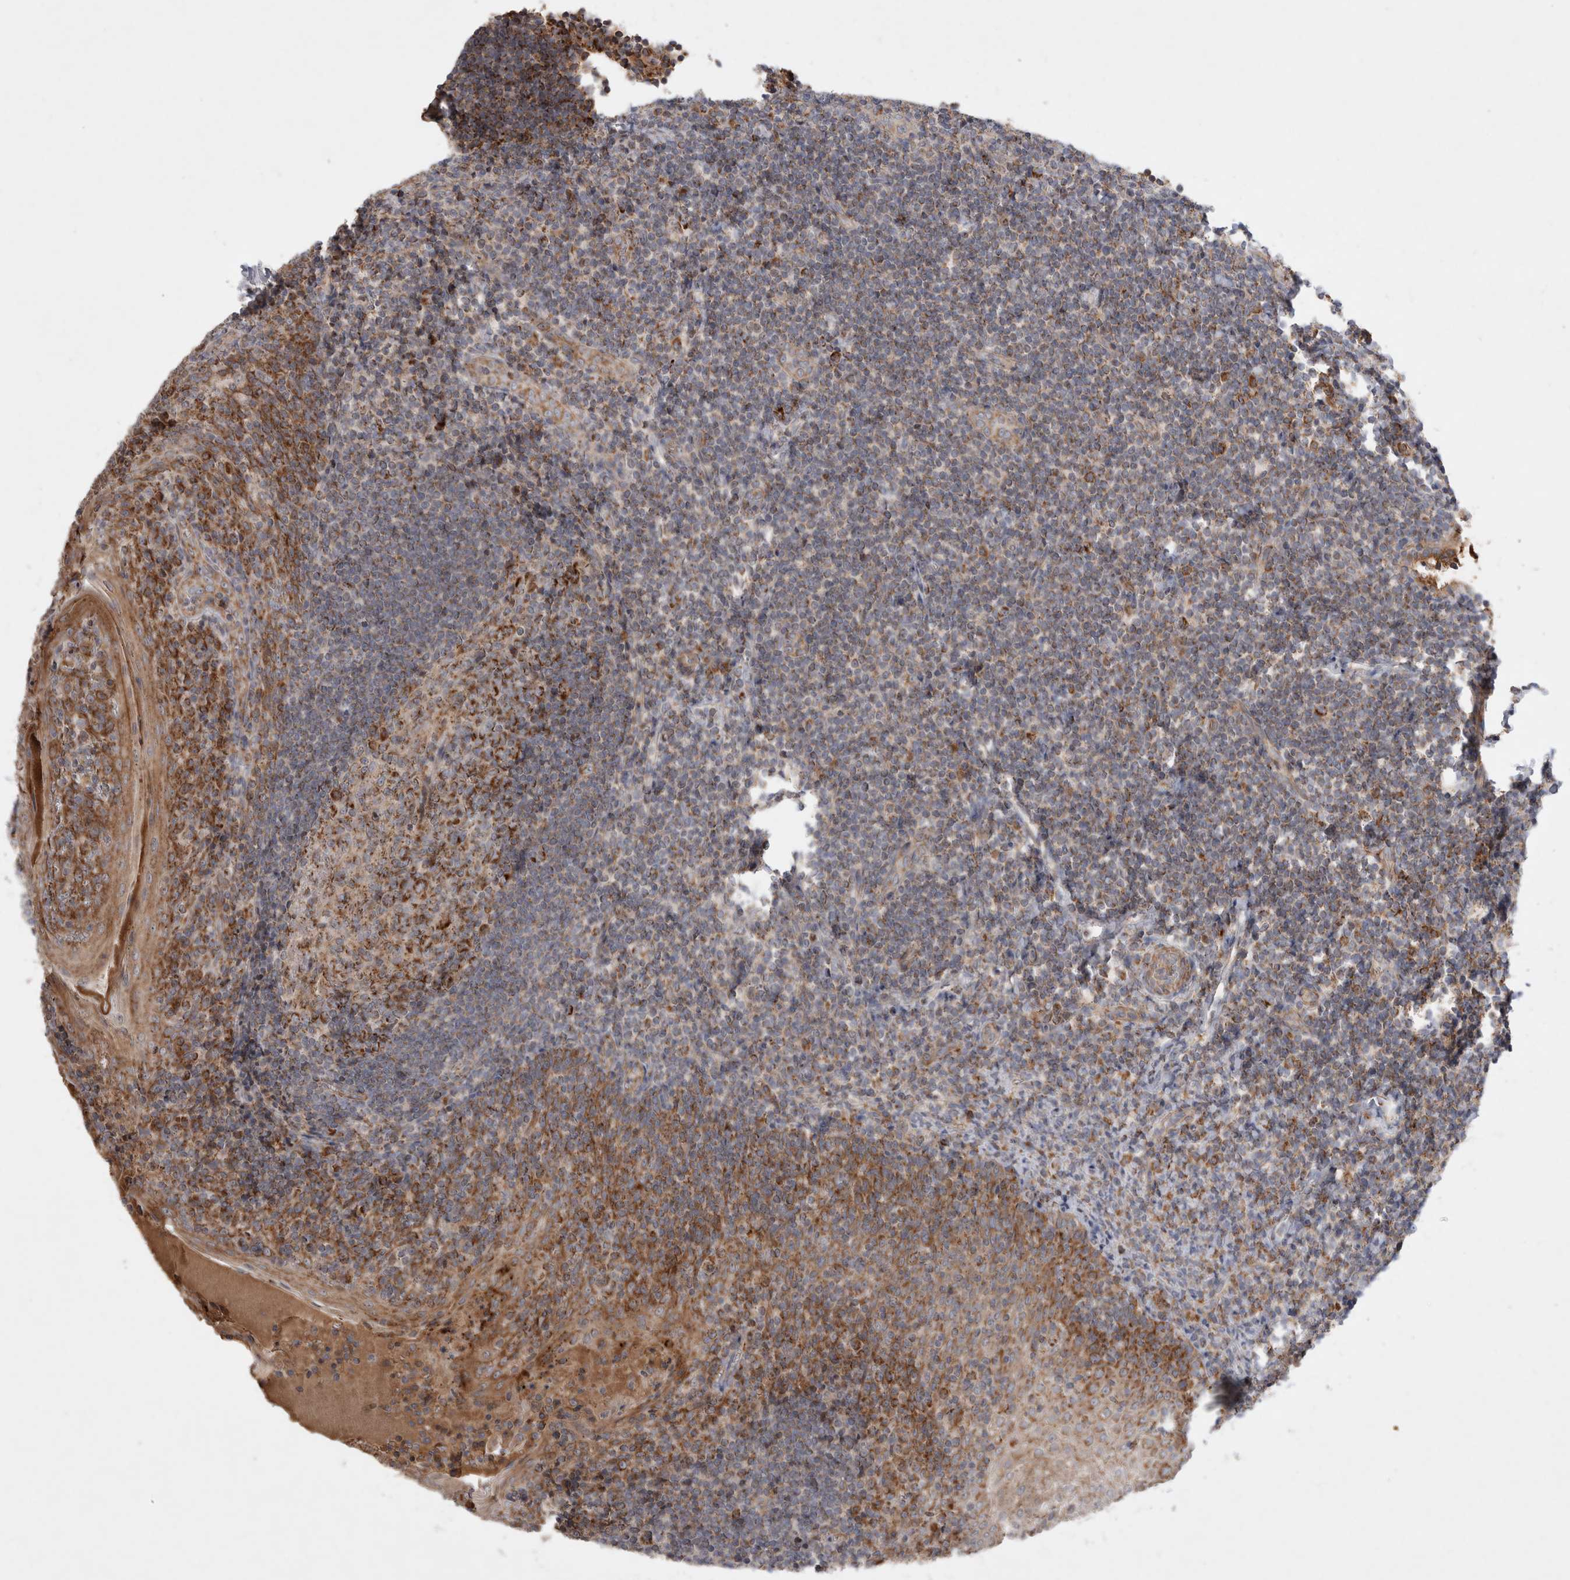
{"staining": {"intensity": "moderate", "quantity": ">75%", "location": "cytoplasmic/membranous"}, "tissue": "tonsil", "cell_type": "Germinal center cells", "image_type": "normal", "snomed": [{"axis": "morphology", "description": "Normal tissue, NOS"}, {"axis": "topography", "description": "Tonsil"}], "caption": "The histopathology image shows immunohistochemical staining of unremarkable tonsil. There is moderate cytoplasmic/membranous positivity is appreciated in about >75% of germinal center cells.", "gene": "MRPS28", "patient": {"sex": "male", "age": 27}}